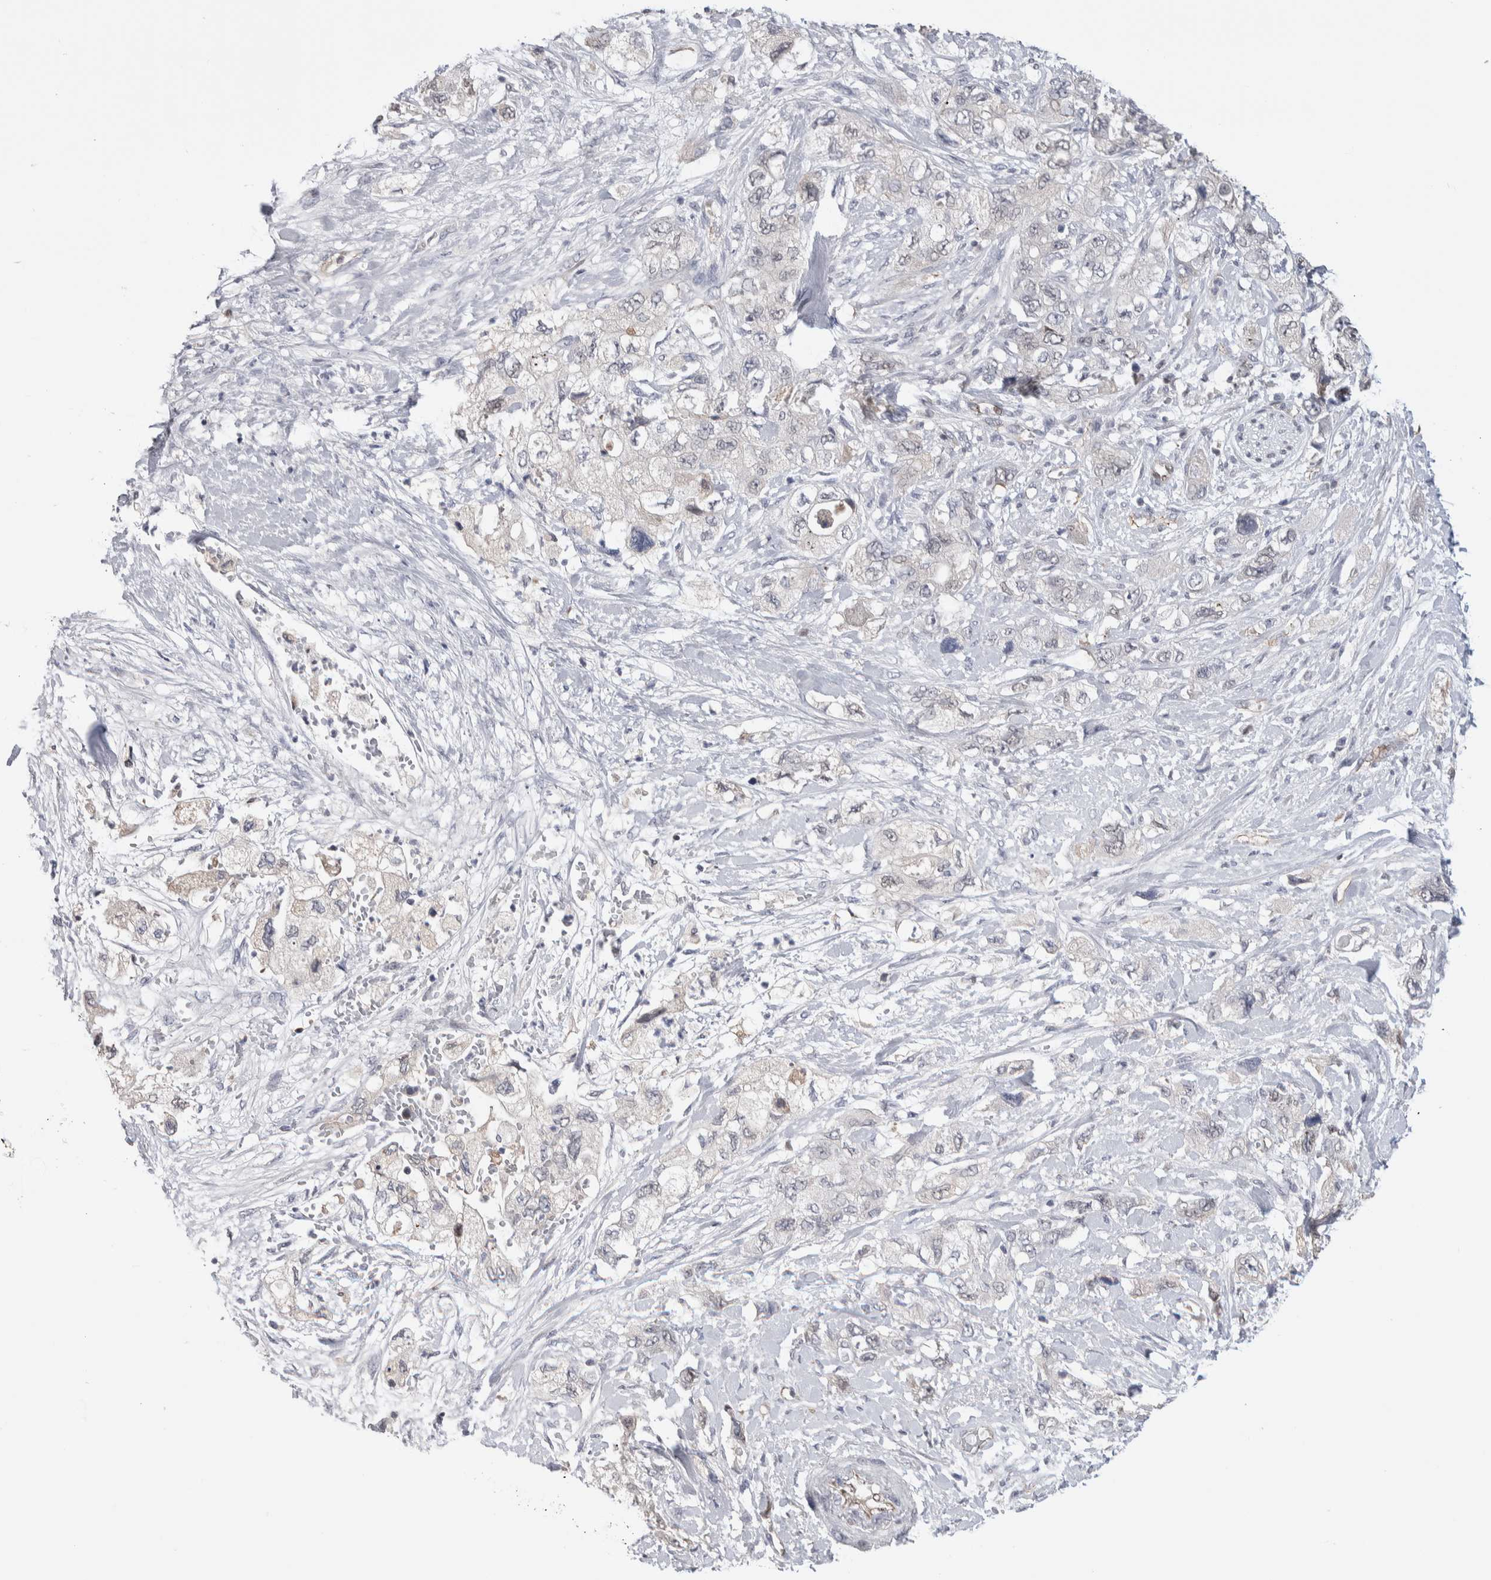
{"staining": {"intensity": "negative", "quantity": "none", "location": "none"}, "tissue": "pancreatic cancer", "cell_type": "Tumor cells", "image_type": "cancer", "snomed": [{"axis": "morphology", "description": "Adenocarcinoma, NOS"}, {"axis": "topography", "description": "Pancreas"}], "caption": "Immunohistochemistry of human pancreatic cancer exhibits no positivity in tumor cells.", "gene": "ZBTB49", "patient": {"sex": "female", "age": 73}}